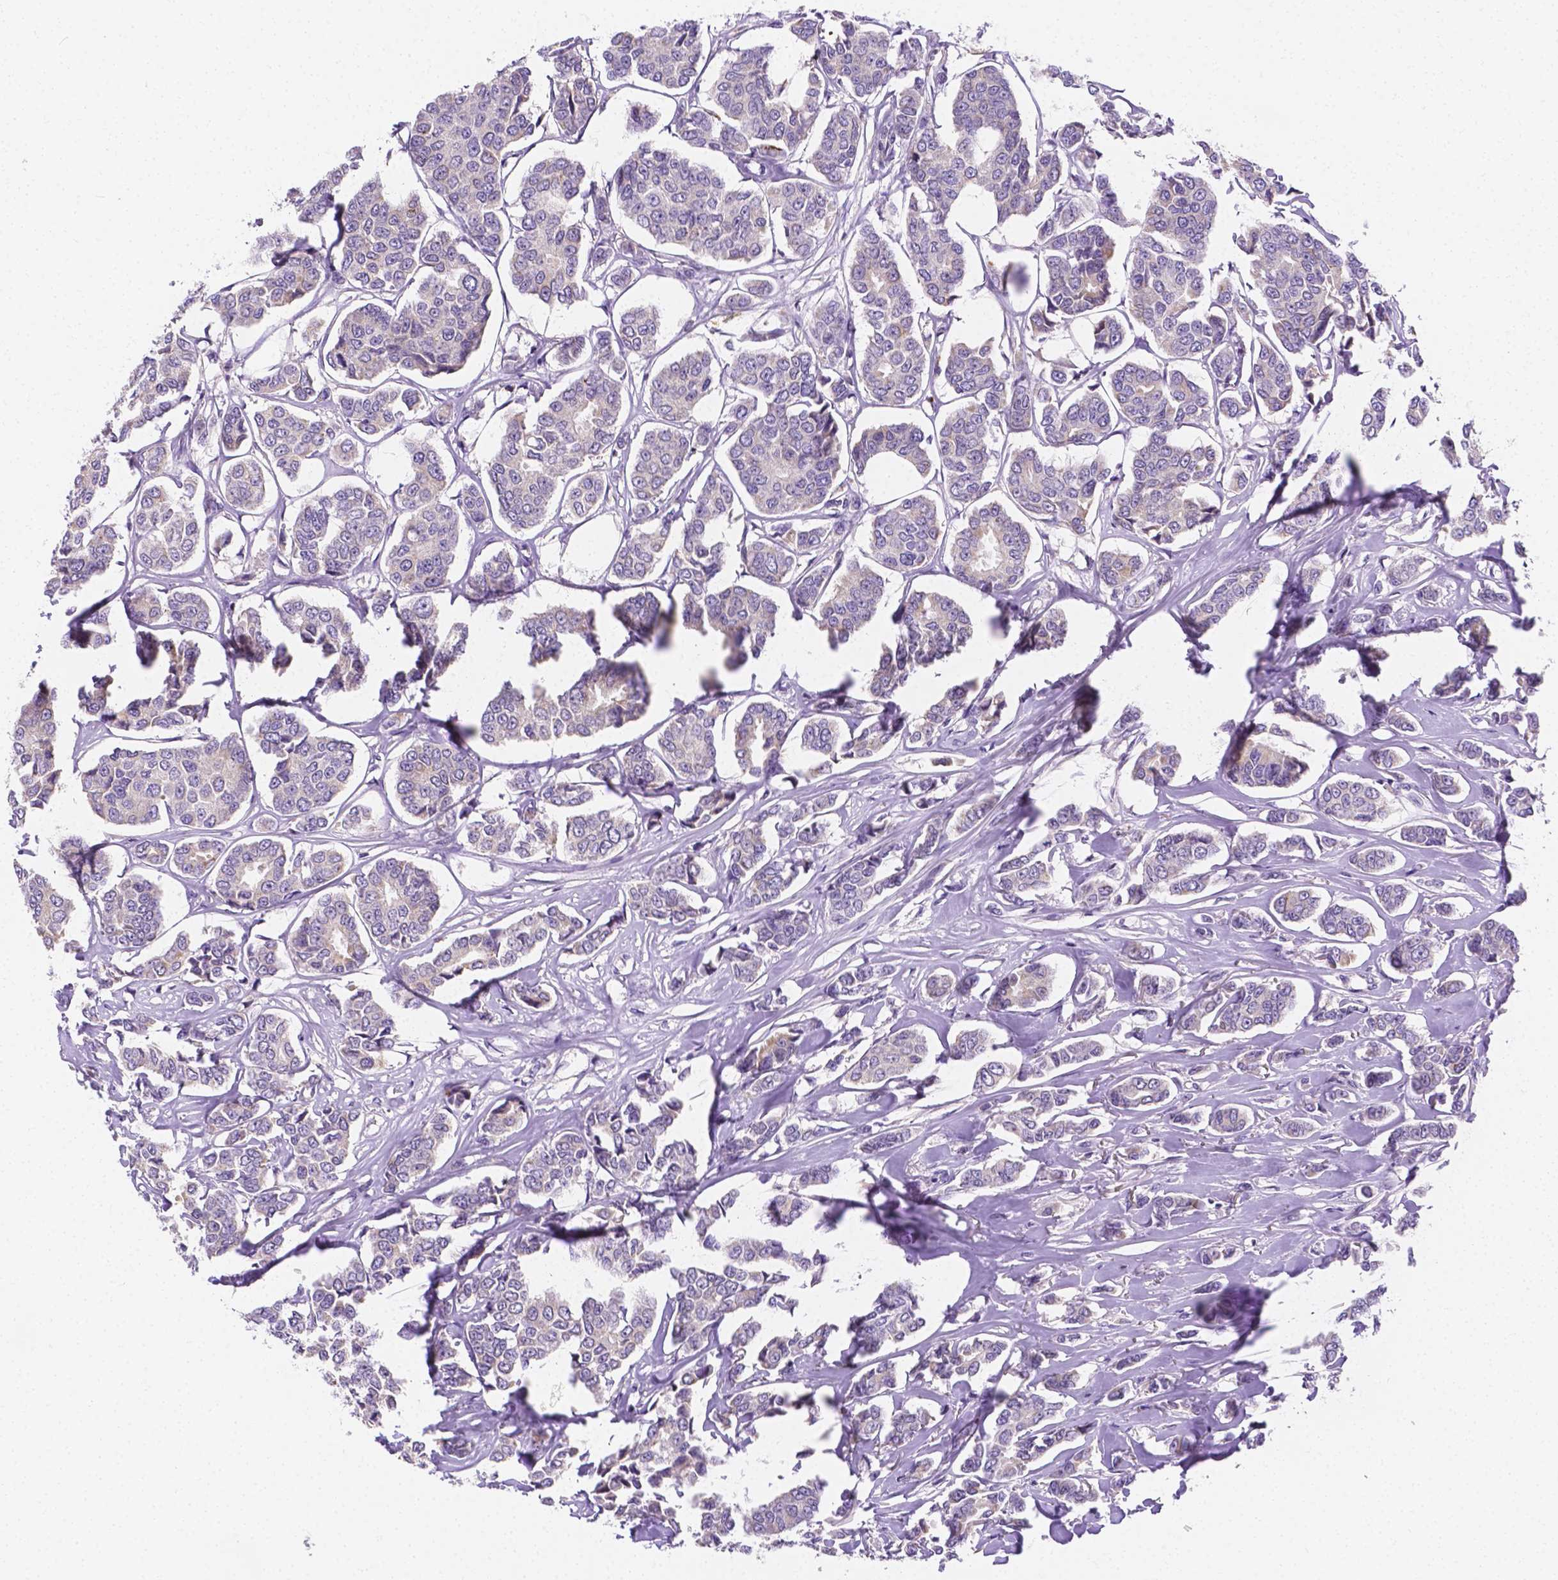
{"staining": {"intensity": "negative", "quantity": "none", "location": "none"}, "tissue": "breast cancer", "cell_type": "Tumor cells", "image_type": "cancer", "snomed": [{"axis": "morphology", "description": "Duct carcinoma"}, {"axis": "topography", "description": "Breast"}], "caption": "This is a photomicrograph of immunohistochemistry (IHC) staining of infiltrating ductal carcinoma (breast), which shows no expression in tumor cells.", "gene": "ZNRD2", "patient": {"sex": "female", "age": 94}}